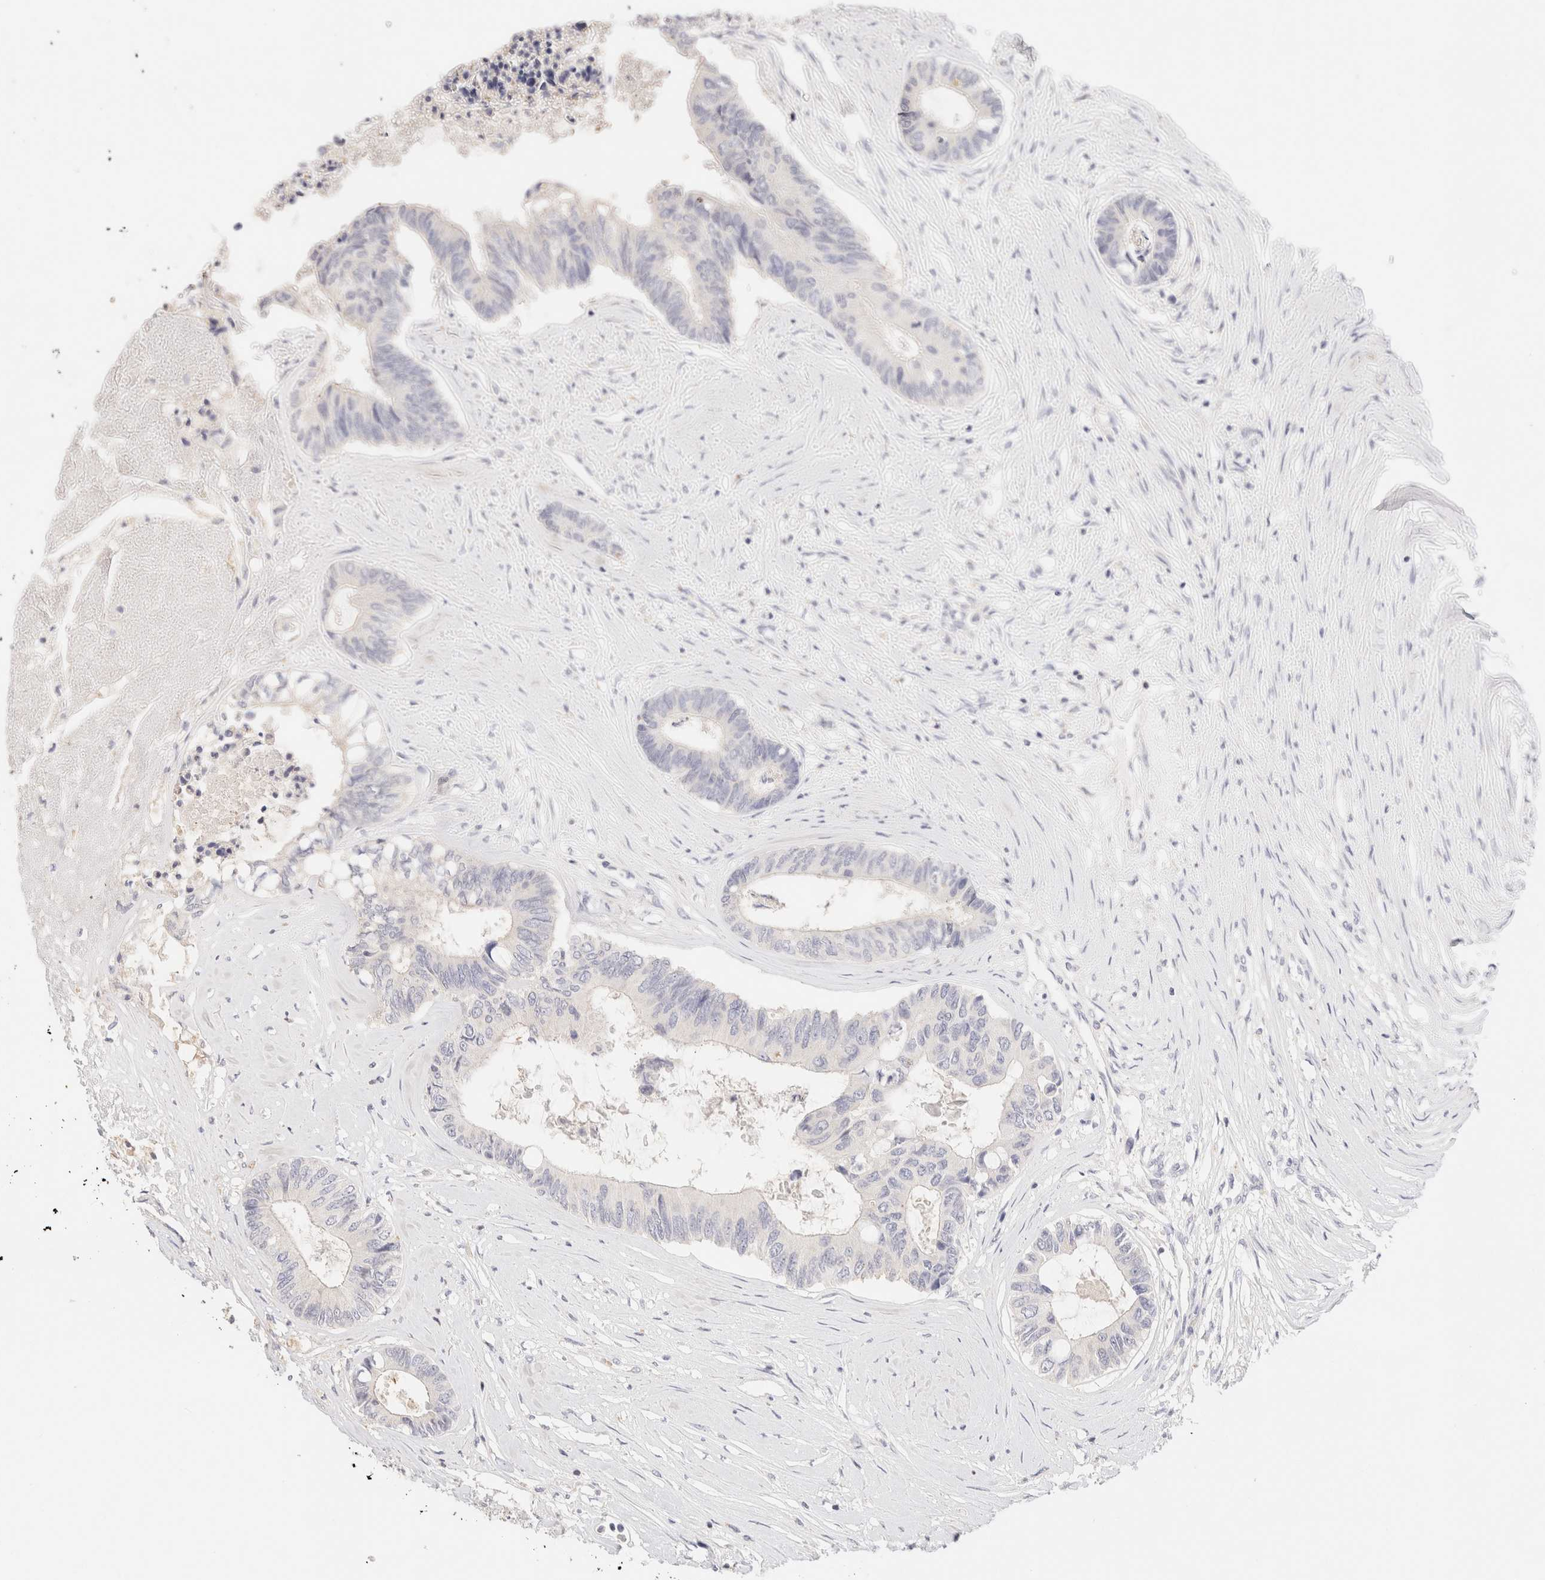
{"staining": {"intensity": "negative", "quantity": "none", "location": "none"}, "tissue": "colorectal cancer", "cell_type": "Tumor cells", "image_type": "cancer", "snomed": [{"axis": "morphology", "description": "Adenocarcinoma, NOS"}, {"axis": "topography", "description": "Rectum"}], "caption": "Adenocarcinoma (colorectal) was stained to show a protein in brown. There is no significant expression in tumor cells.", "gene": "SCGB2A2", "patient": {"sex": "male", "age": 63}}